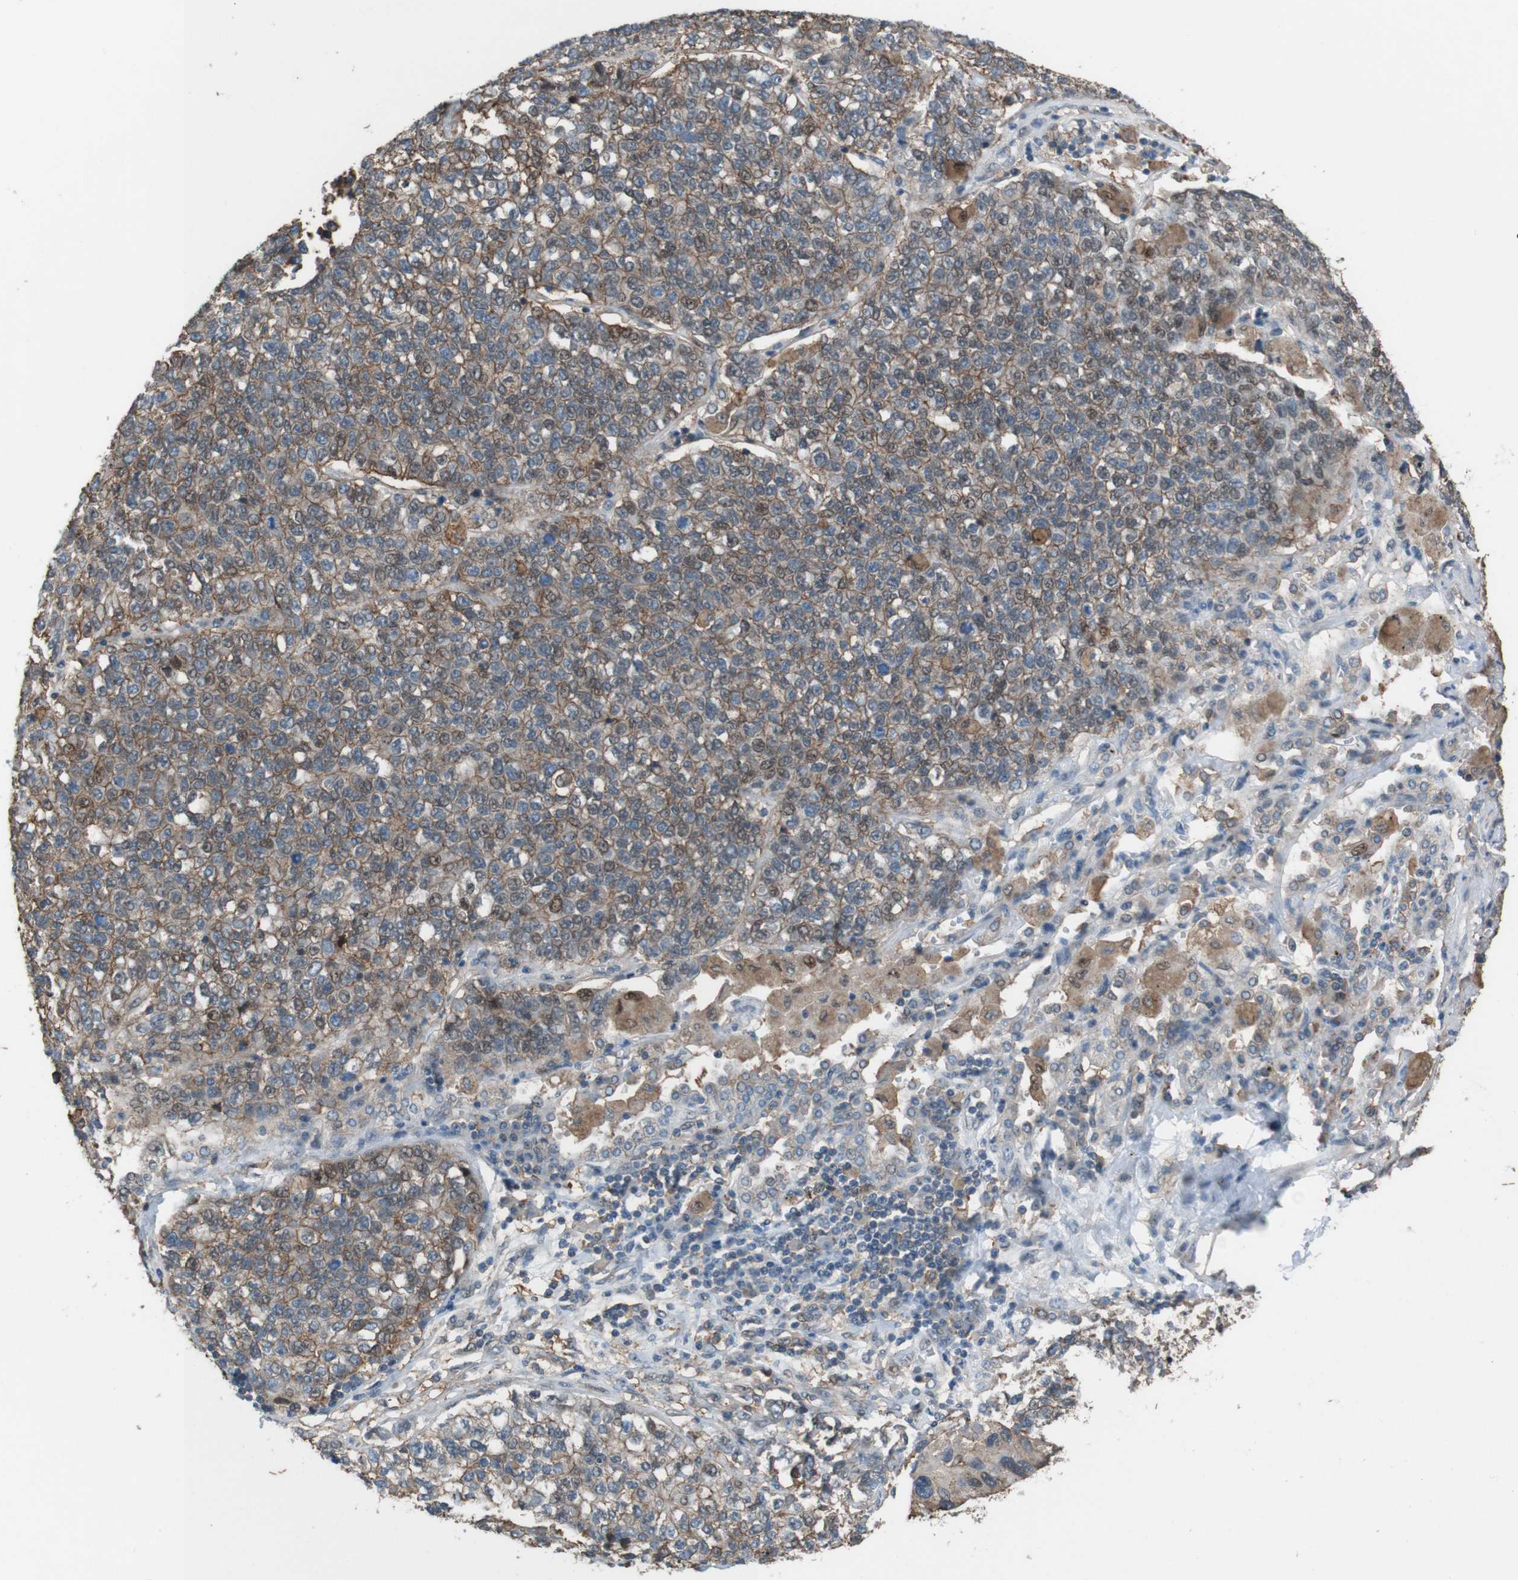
{"staining": {"intensity": "moderate", "quantity": ">75%", "location": "cytoplasmic/membranous"}, "tissue": "lung cancer", "cell_type": "Tumor cells", "image_type": "cancer", "snomed": [{"axis": "morphology", "description": "Adenocarcinoma, NOS"}, {"axis": "topography", "description": "Lung"}], "caption": "A brown stain highlights moderate cytoplasmic/membranous expression of a protein in human lung cancer tumor cells. The protein is stained brown, and the nuclei are stained in blue (DAB (3,3'-diaminobenzidine) IHC with brightfield microscopy, high magnification).", "gene": "ATP2B1", "patient": {"sex": "male", "age": 49}}